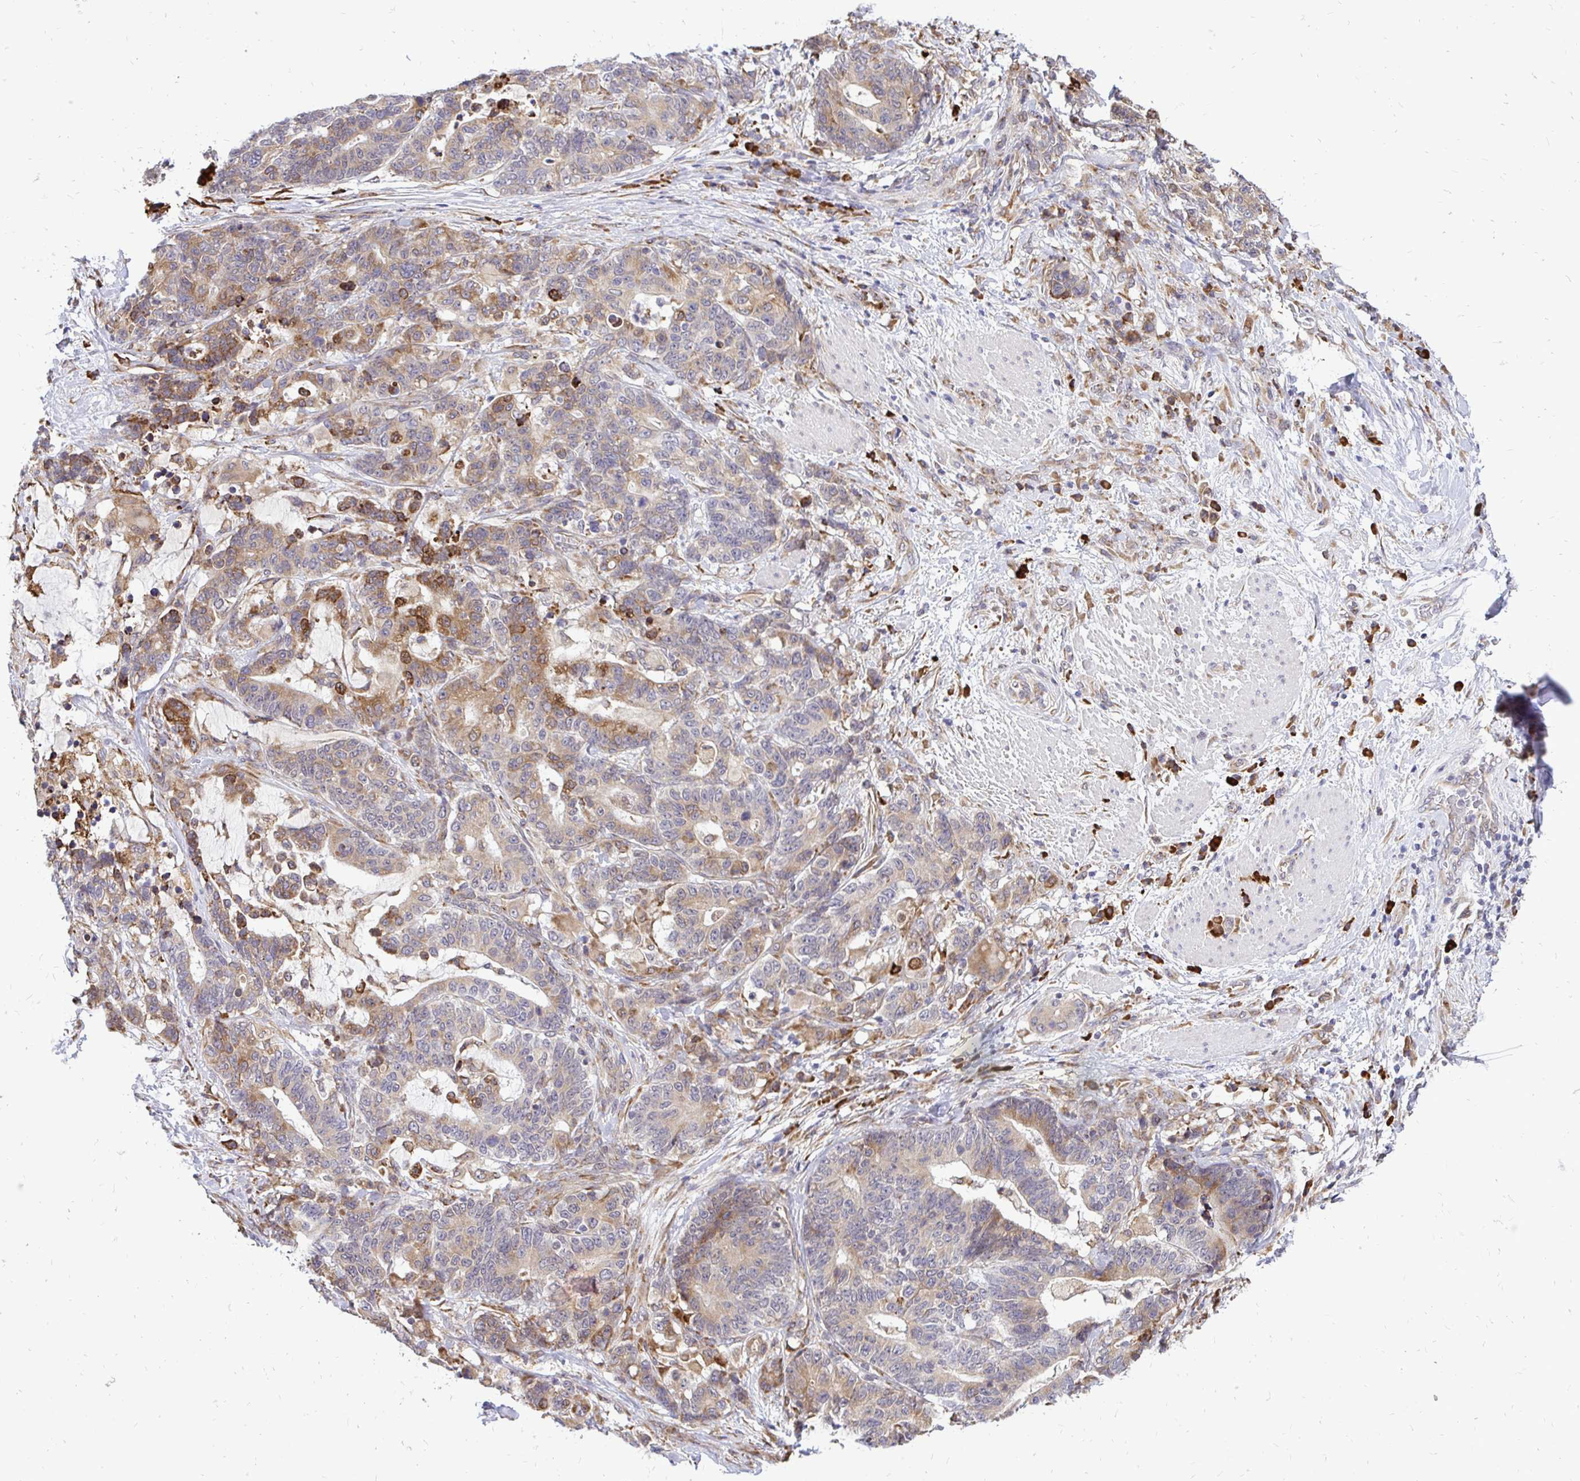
{"staining": {"intensity": "moderate", "quantity": ">75%", "location": "cytoplasmic/membranous"}, "tissue": "stomach cancer", "cell_type": "Tumor cells", "image_type": "cancer", "snomed": [{"axis": "morphology", "description": "Normal tissue, NOS"}, {"axis": "morphology", "description": "Adenocarcinoma, NOS"}, {"axis": "topography", "description": "Stomach"}], "caption": "About >75% of tumor cells in human adenocarcinoma (stomach) exhibit moderate cytoplasmic/membranous protein expression as visualized by brown immunohistochemical staining.", "gene": "NAALAD2", "patient": {"sex": "female", "age": 64}}